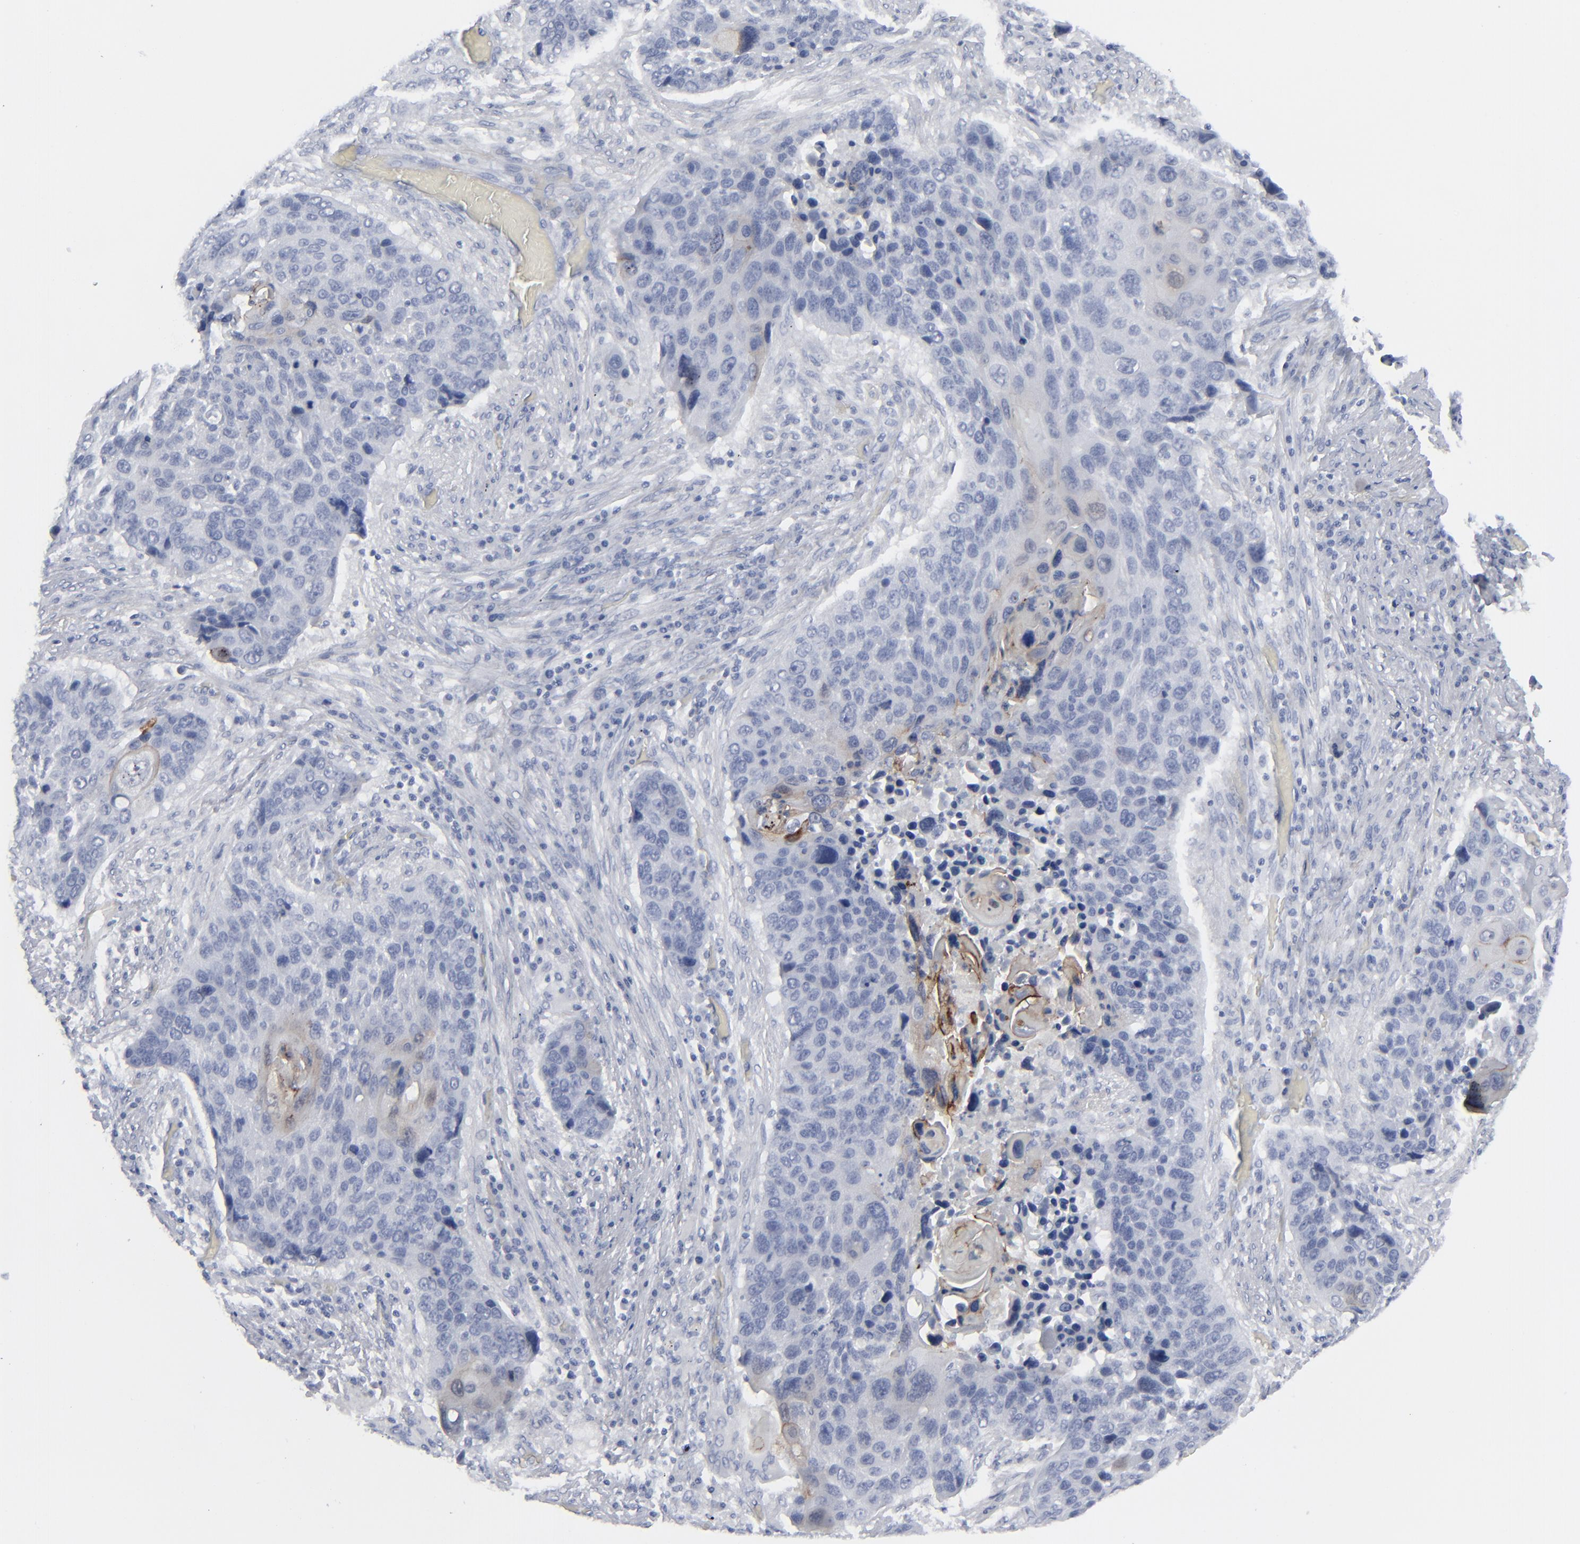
{"staining": {"intensity": "negative", "quantity": "none", "location": "none"}, "tissue": "lung cancer", "cell_type": "Tumor cells", "image_type": "cancer", "snomed": [{"axis": "morphology", "description": "Squamous cell carcinoma, NOS"}, {"axis": "topography", "description": "Lung"}], "caption": "An IHC image of lung squamous cell carcinoma is shown. There is no staining in tumor cells of lung squamous cell carcinoma.", "gene": "MSLN", "patient": {"sex": "male", "age": 68}}